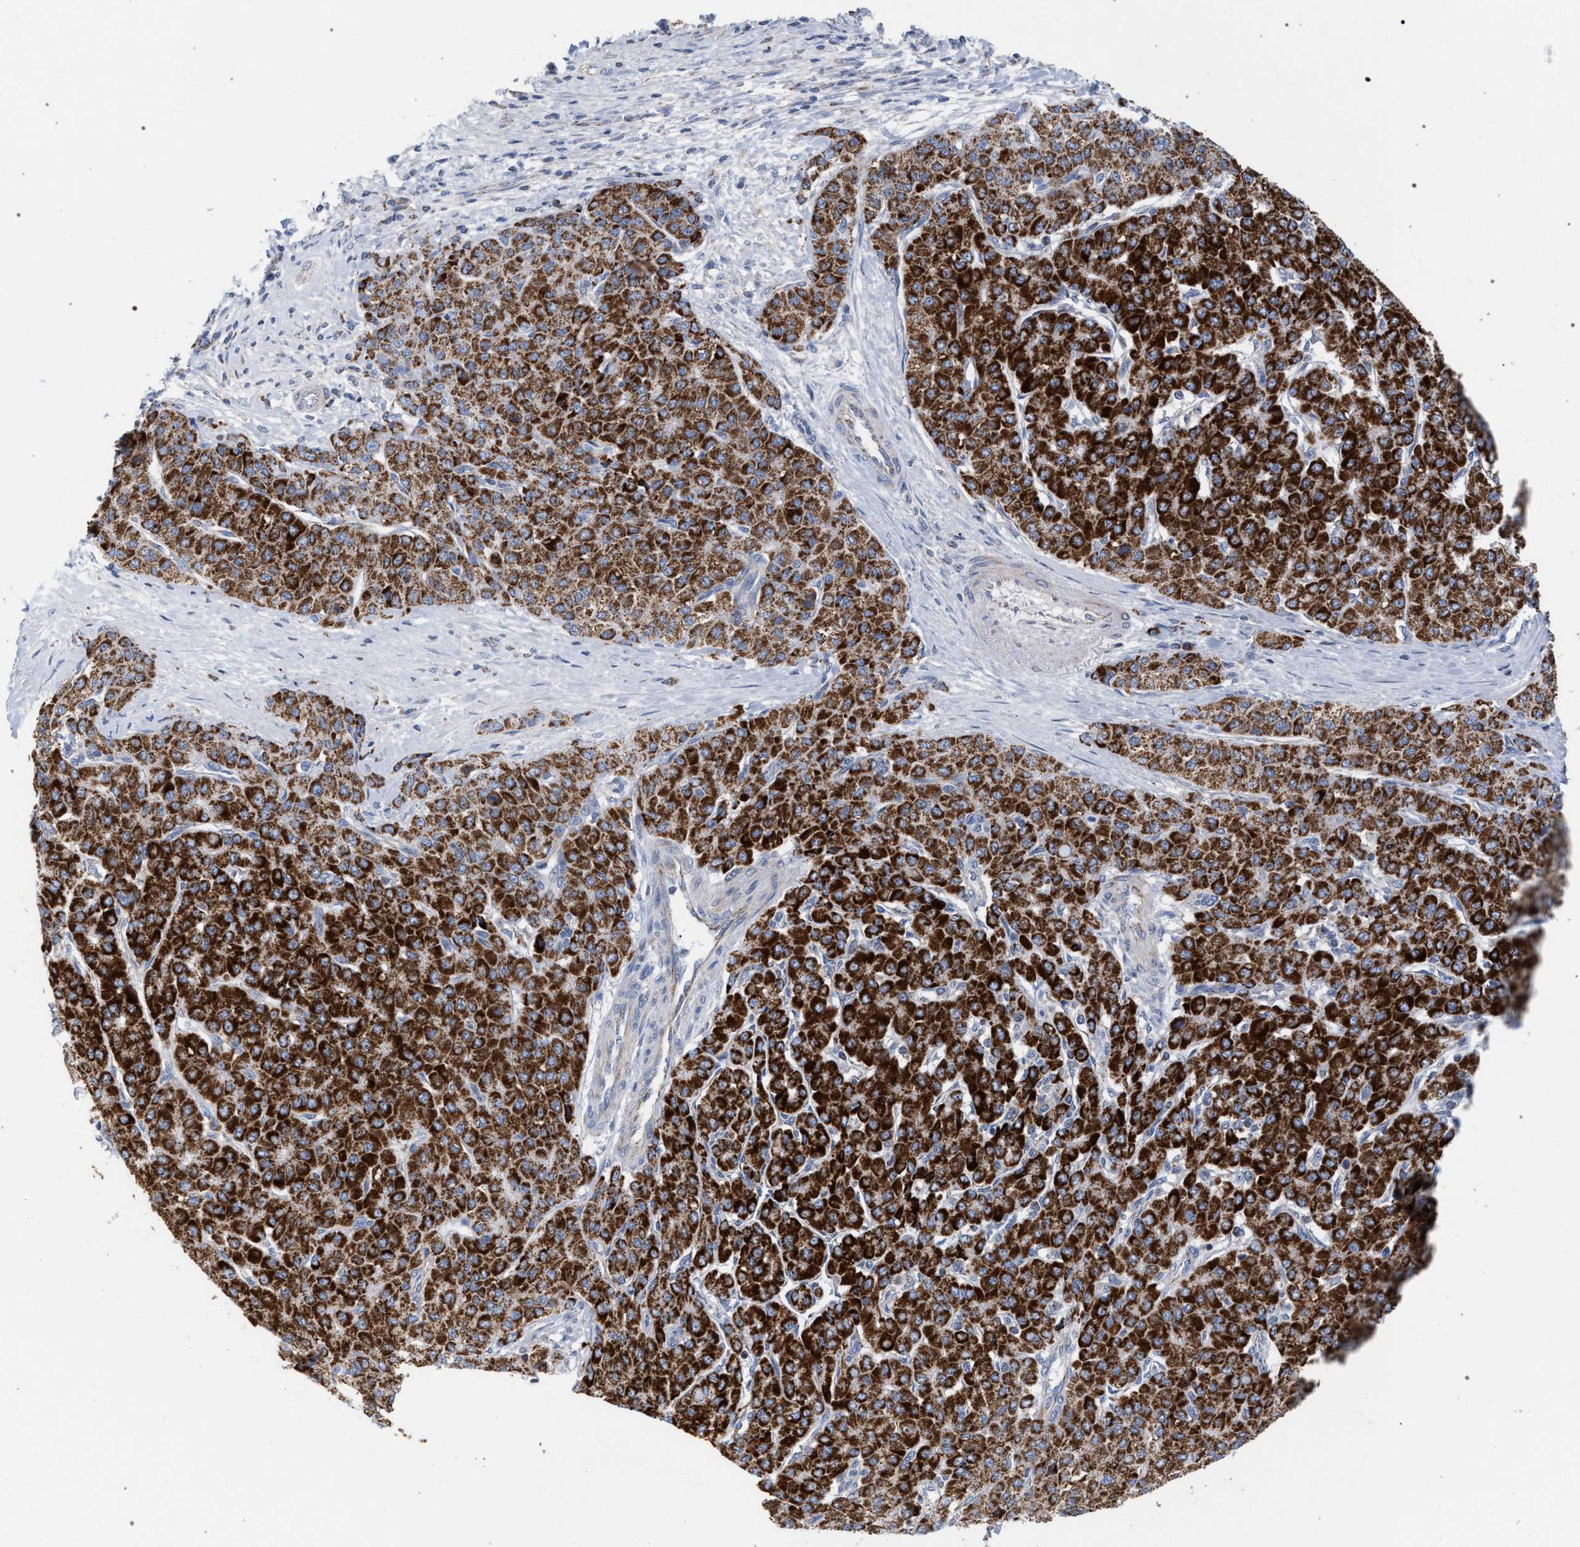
{"staining": {"intensity": "strong", "quantity": ">75%", "location": "cytoplasmic/membranous"}, "tissue": "liver cancer", "cell_type": "Tumor cells", "image_type": "cancer", "snomed": [{"axis": "morphology", "description": "Carcinoma, Hepatocellular, NOS"}, {"axis": "topography", "description": "Liver"}], "caption": "IHC staining of hepatocellular carcinoma (liver), which shows high levels of strong cytoplasmic/membranous positivity in approximately >75% of tumor cells indicating strong cytoplasmic/membranous protein staining. The staining was performed using DAB (3,3'-diaminobenzidine) (brown) for protein detection and nuclei were counterstained in hematoxylin (blue).", "gene": "ECI2", "patient": {"sex": "male", "age": 65}}